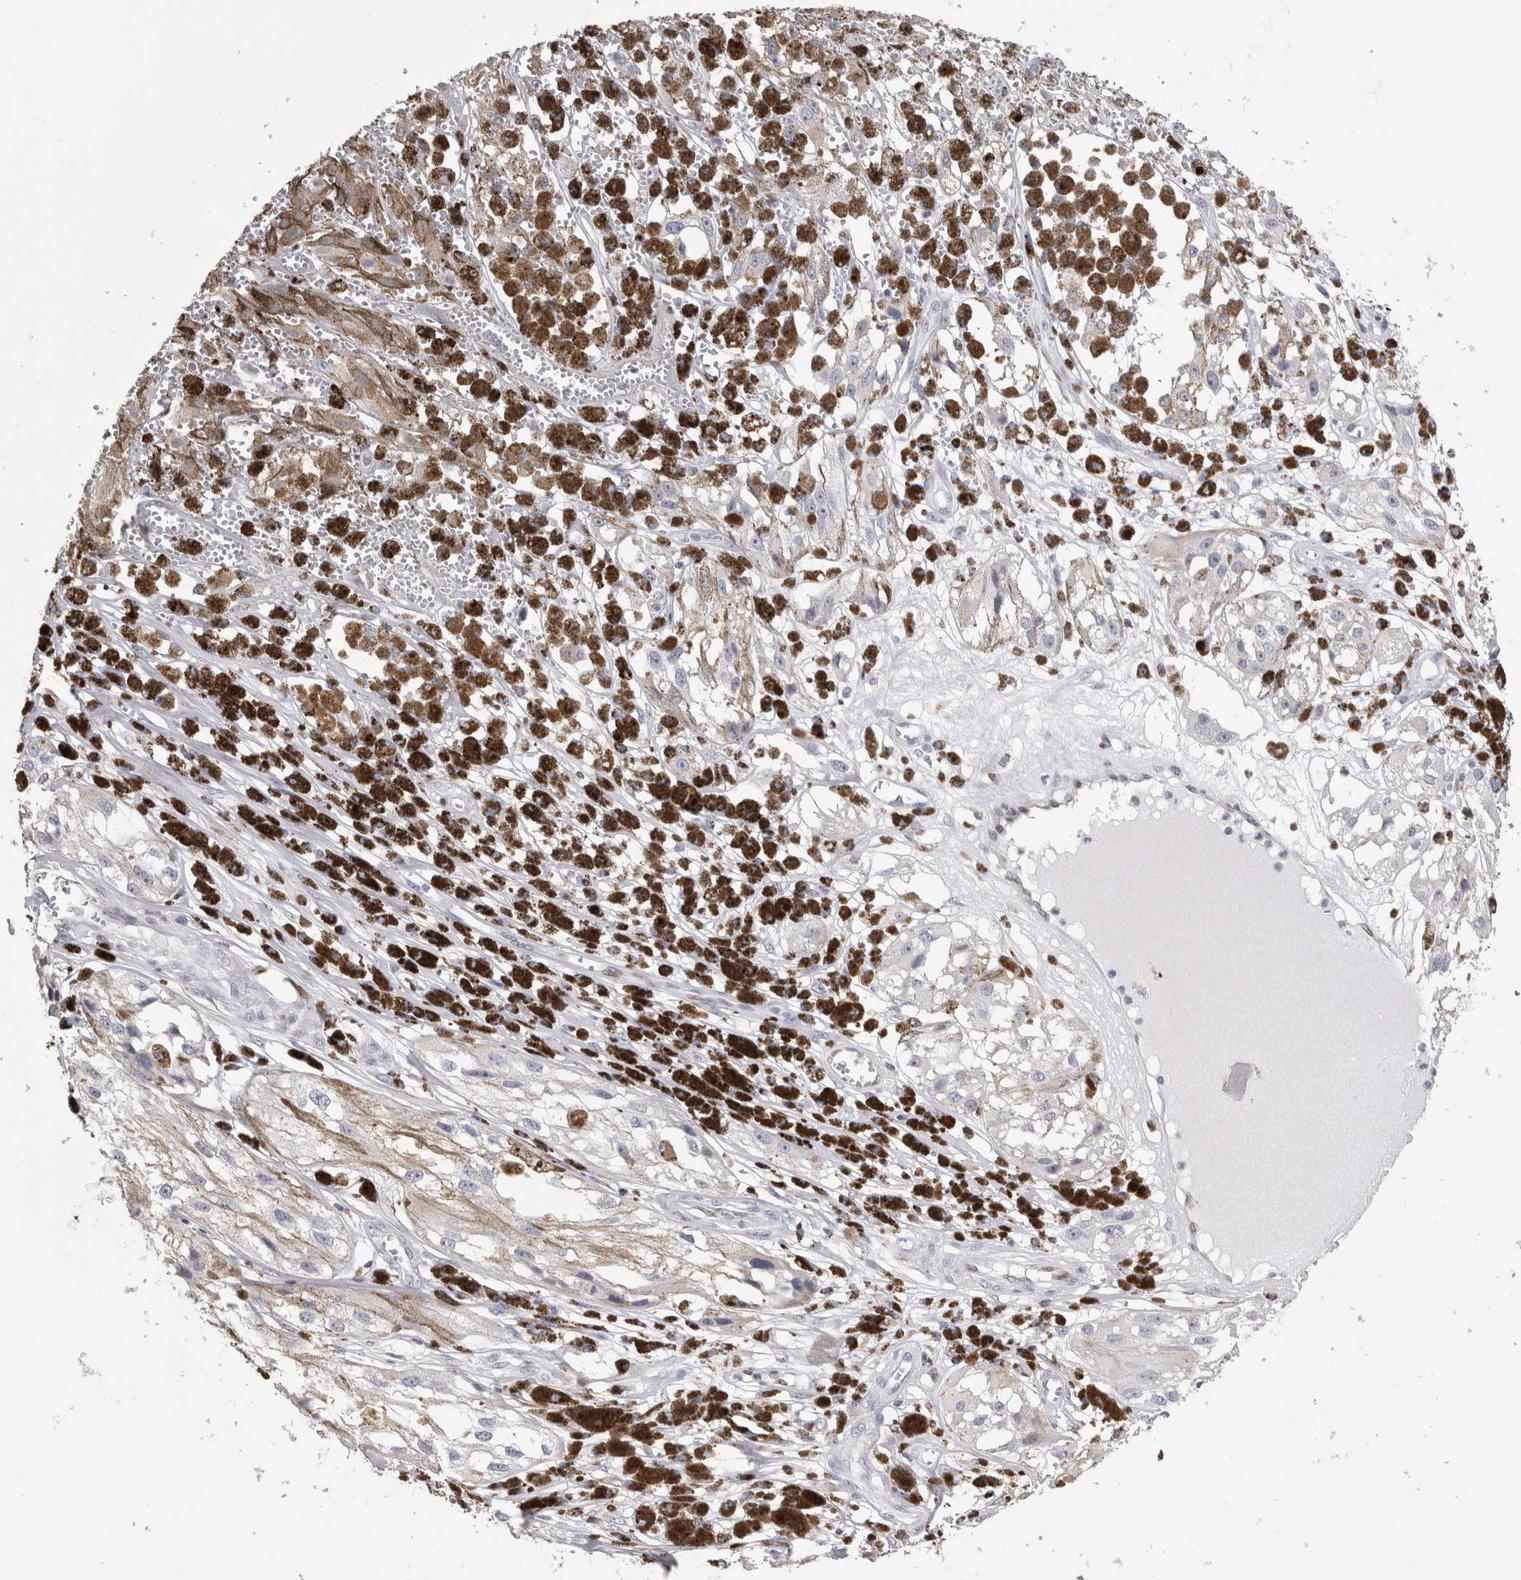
{"staining": {"intensity": "weak", "quantity": "<25%", "location": "cytoplasmic/membranous"}, "tissue": "melanoma", "cell_type": "Tumor cells", "image_type": "cancer", "snomed": [{"axis": "morphology", "description": "Malignant melanoma, NOS"}, {"axis": "topography", "description": "Skin"}], "caption": "IHC histopathology image of human melanoma stained for a protein (brown), which displays no positivity in tumor cells.", "gene": "IL33", "patient": {"sex": "male", "age": 88}}